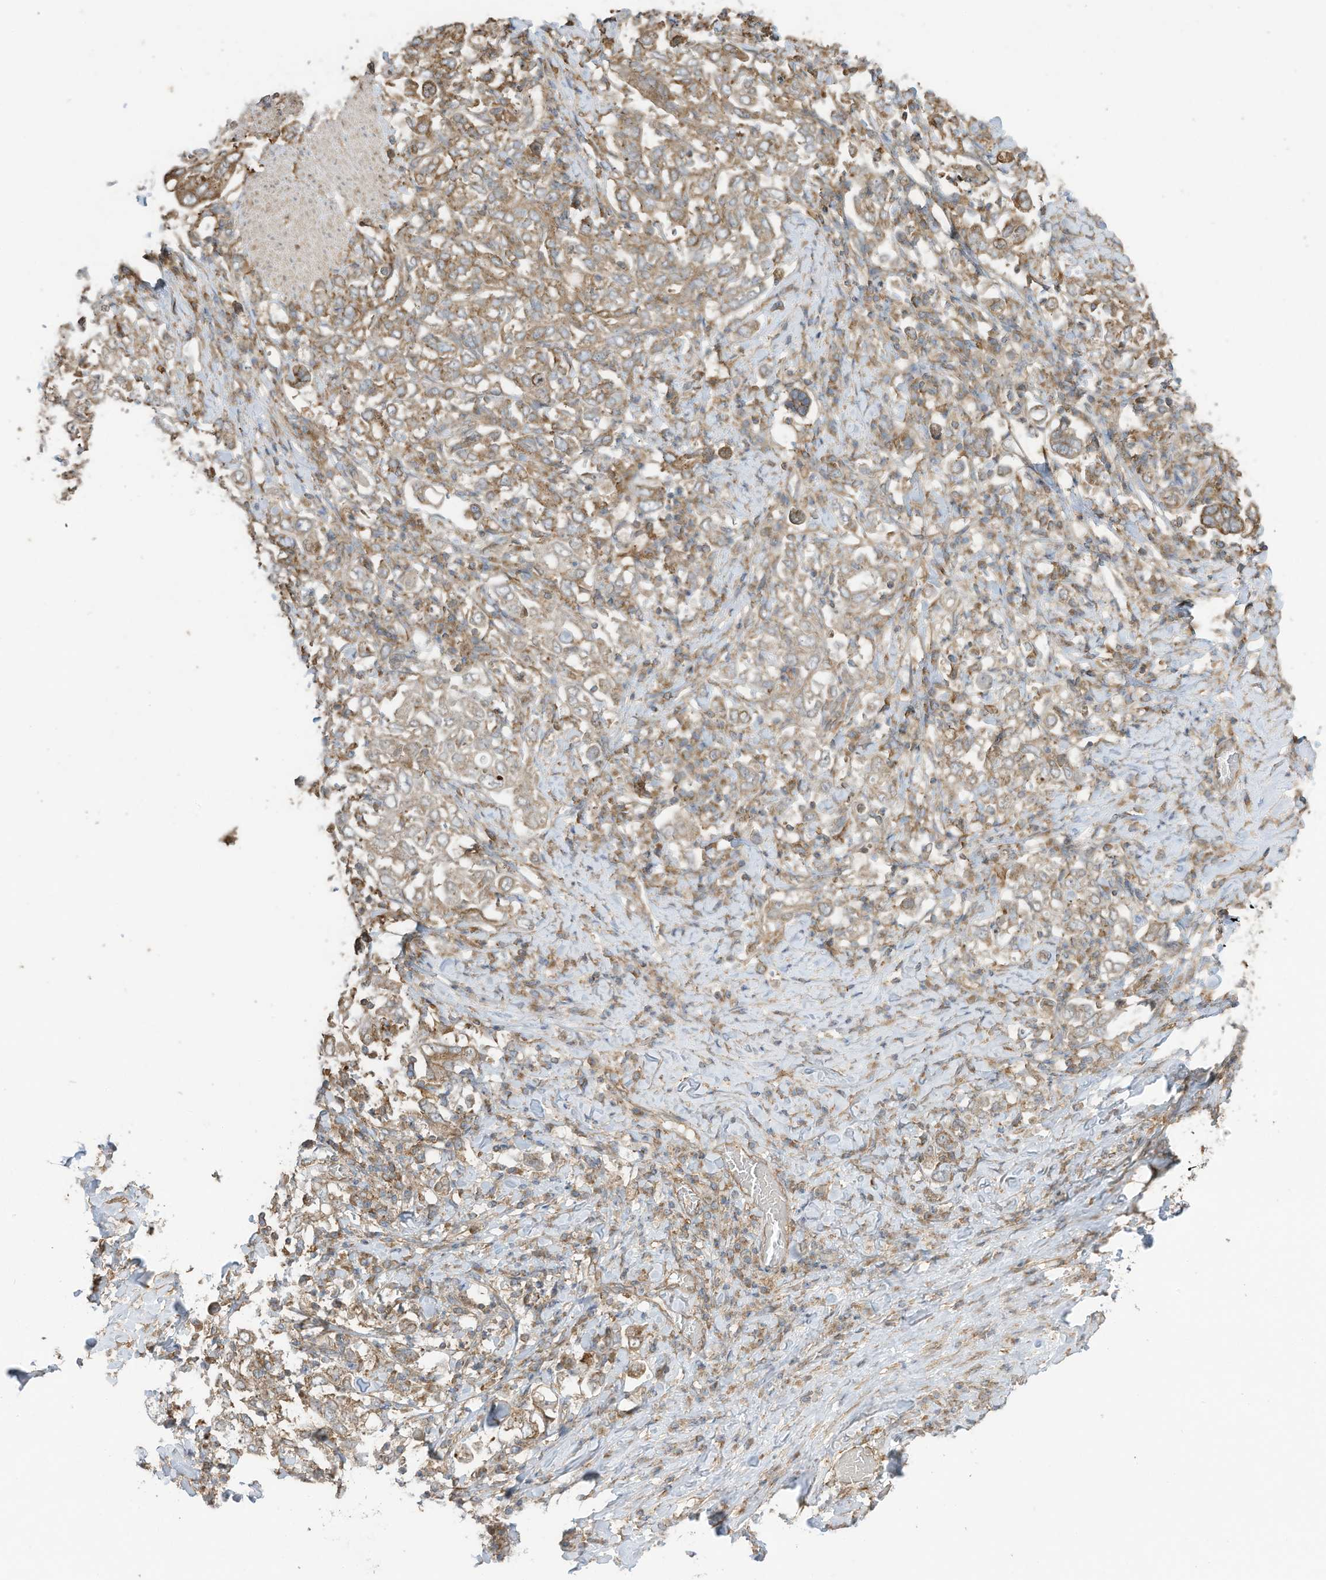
{"staining": {"intensity": "moderate", "quantity": "25%-75%", "location": "cytoplasmic/membranous"}, "tissue": "stomach cancer", "cell_type": "Tumor cells", "image_type": "cancer", "snomed": [{"axis": "morphology", "description": "Adenocarcinoma, NOS"}, {"axis": "topography", "description": "Stomach, upper"}], "caption": "Immunohistochemical staining of adenocarcinoma (stomach) exhibits medium levels of moderate cytoplasmic/membranous positivity in approximately 25%-75% of tumor cells.", "gene": "CGAS", "patient": {"sex": "male", "age": 62}}